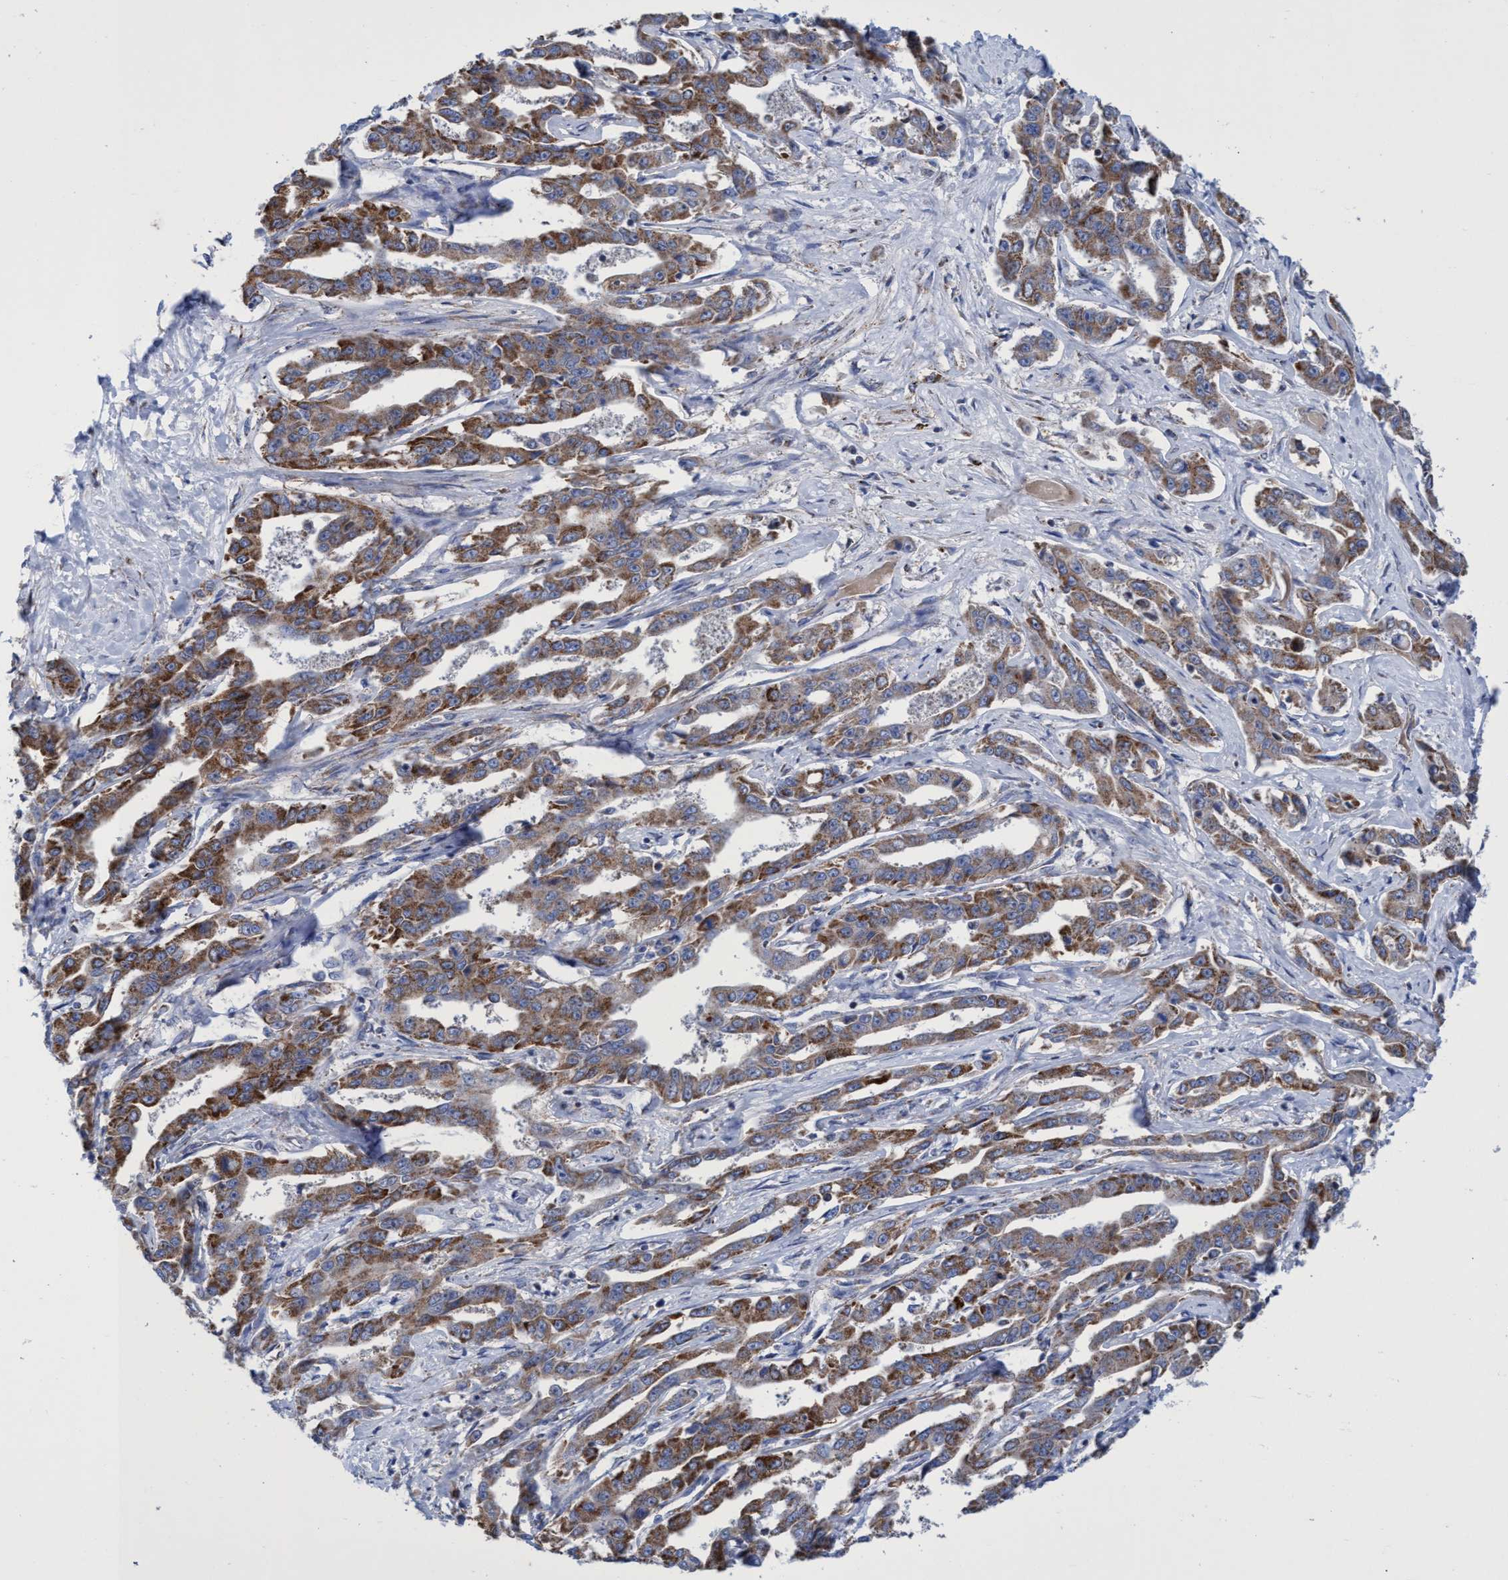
{"staining": {"intensity": "moderate", "quantity": ">75%", "location": "cytoplasmic/membranous"}, "tissue": "liver cancer", "cell_type": "Tumor cells", "image_type": "cancer", "snomed": [{"axis": "morphology", "description": "Cholangiocarcinoma"}, {"axis": "topography", "description": "Liver"}], "caption": "Tumor cells demonstrate moderate cytoplasmic/membranous expression in about >75% of cells in cholangiocarcinoma (liver).", "gene": "ZNF750", "patient": {"sex": "male", "age": 59}}